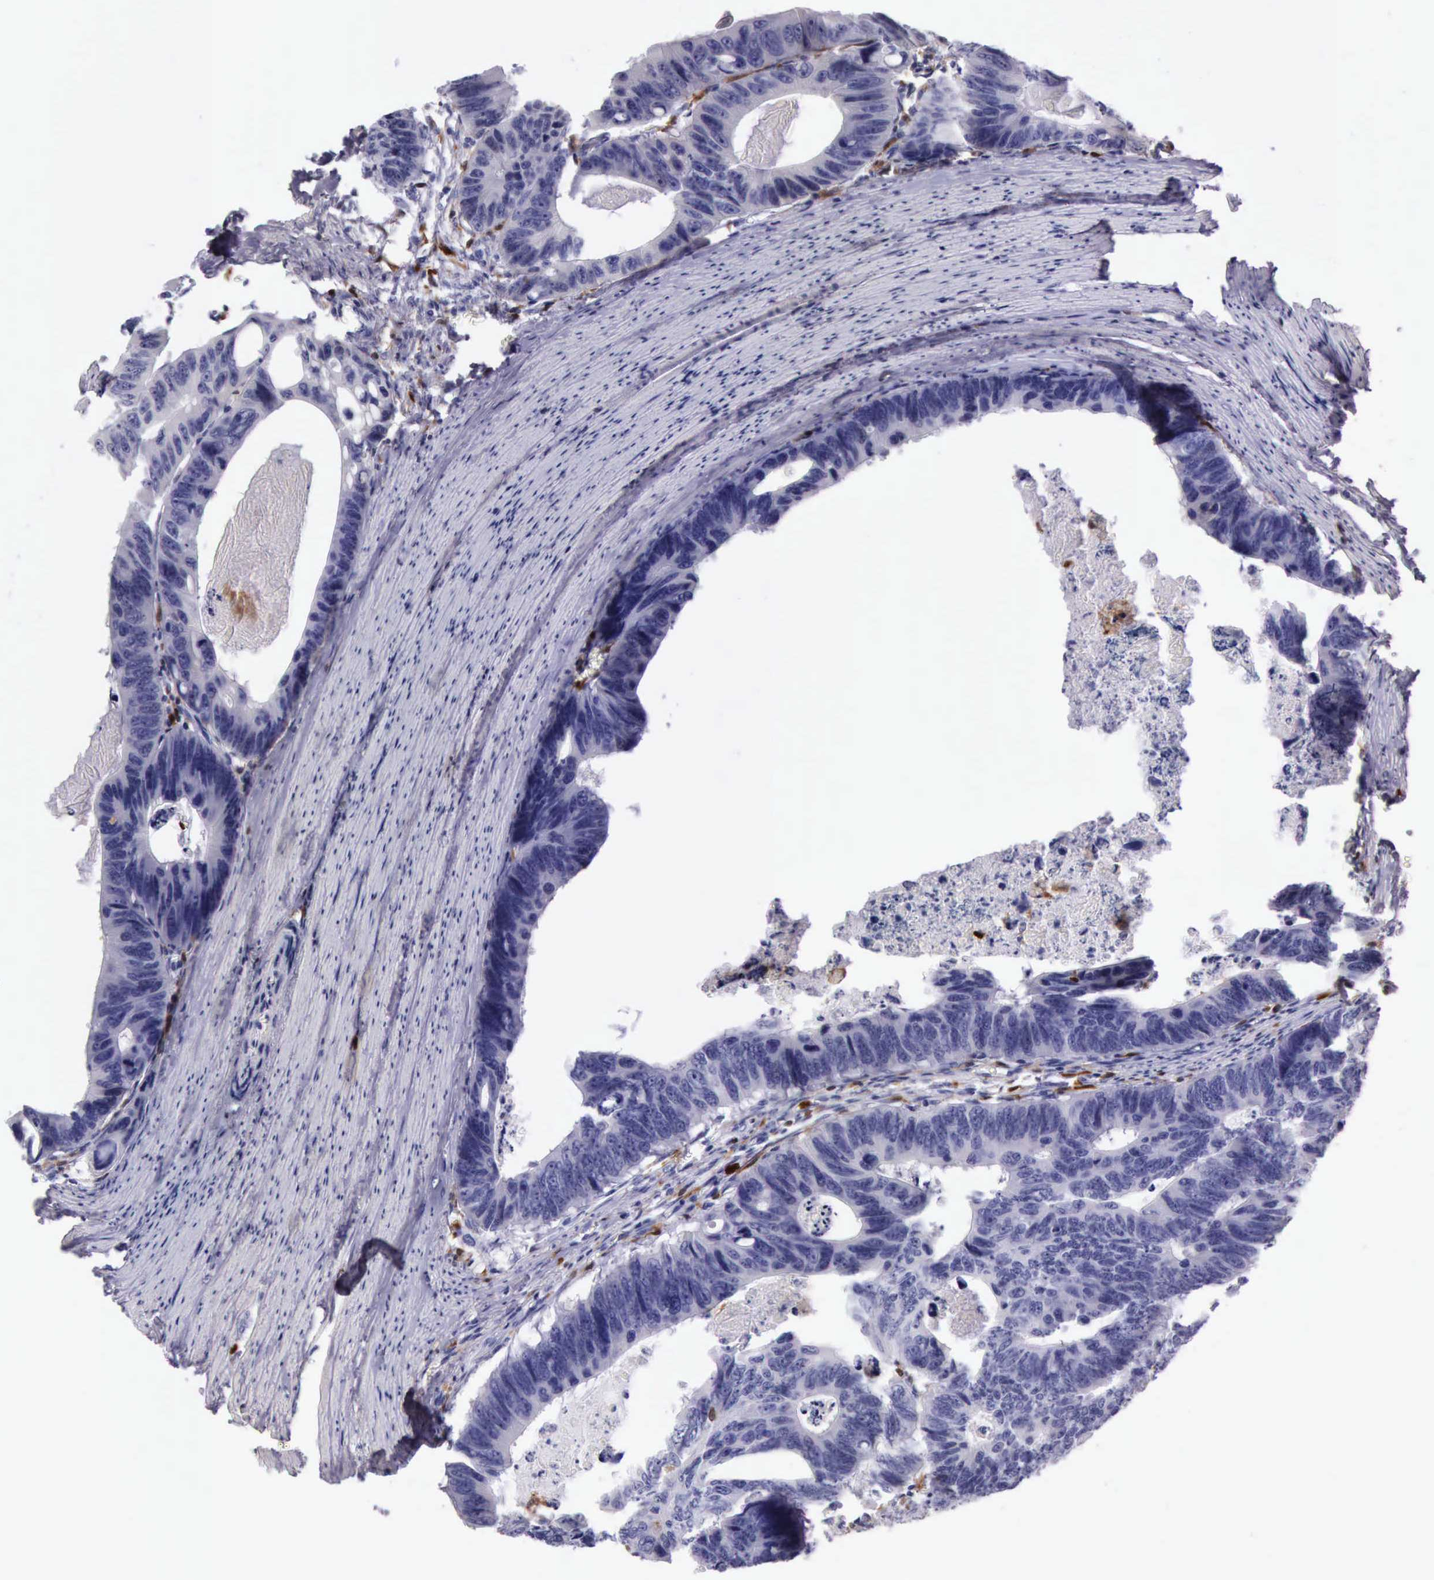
{"staining": {"intensity": "negative", "quantity": "none", "location": "none"}, "tissue": "colorectal cancer", "cell_type": "Tumor cells", "image_type": "cancer", "snomed": [{"axis": "morphology", "description": "Adenocarcinoma, NOS"}, {"axis": "topography", "description": "Colon"}], "caption": "Immunohistochemical staining of human adenocarcinoma (colorectal) exhibits no significant expression in tumor cells.", "gene": "CSTA", "patient": {"sex": "female", "age": 55}}